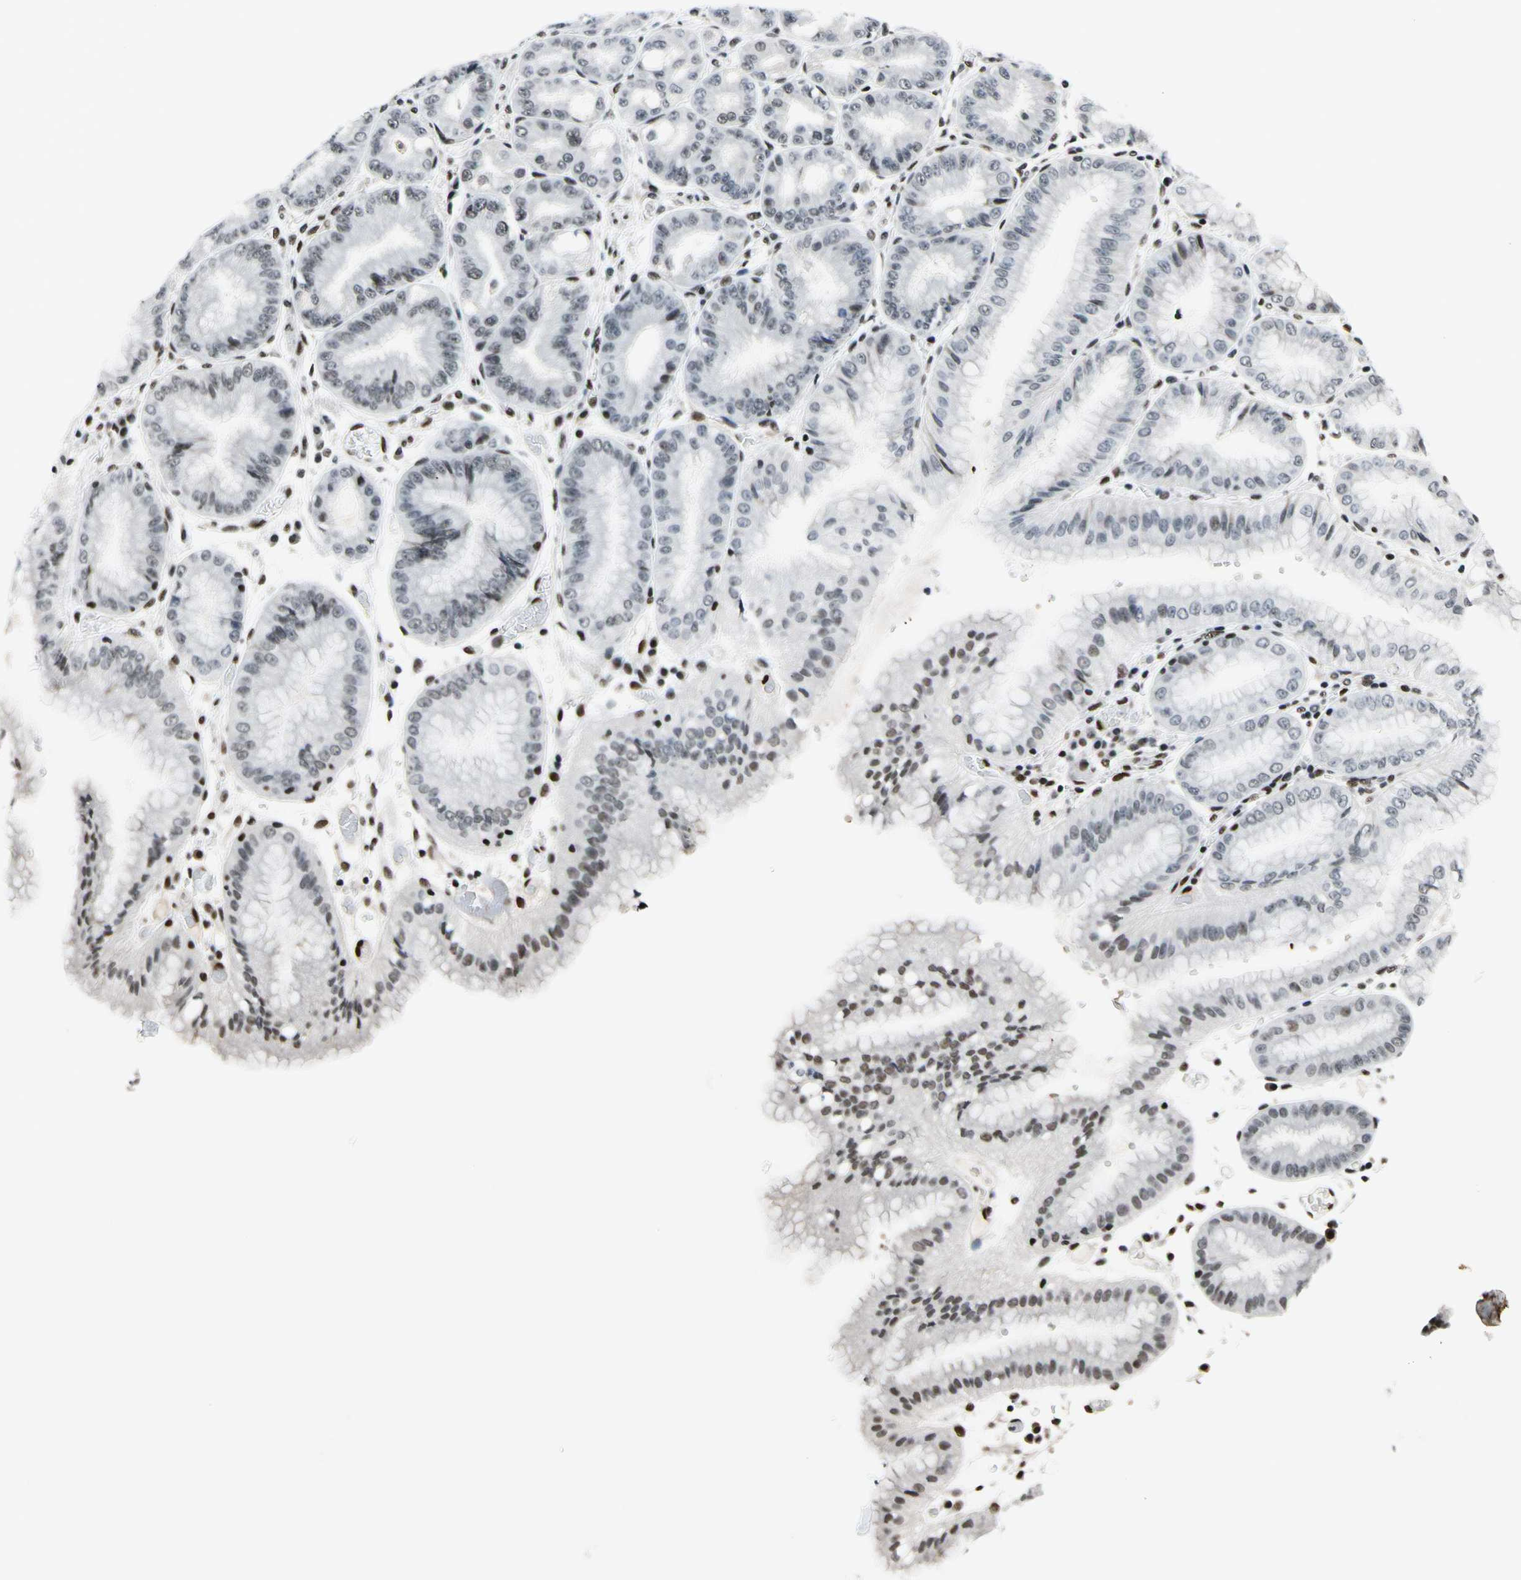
{"staining": {"intensity": "moderate", "quantity": "<25%", "location": "cytoplasmic/membranous,nuclear"}, "tissue": "stomach", "cell_type": "Glandular cells", "image_type": "normal", "snomed": [{"axis": "morphology", "description": "Normal tissue, NOS"}, {"axis": "topography", "description": "Stomach, lower"}], "caption": "The photomicrograph demonstrates immunohistochemical staining of normal stomach. There is moderate cytoplasmic/membranous,nuclear staining is identified in approximately <25% of glandular cells.", "gene": "RECQL", "patient": {"sex": "male", "age": 71}}